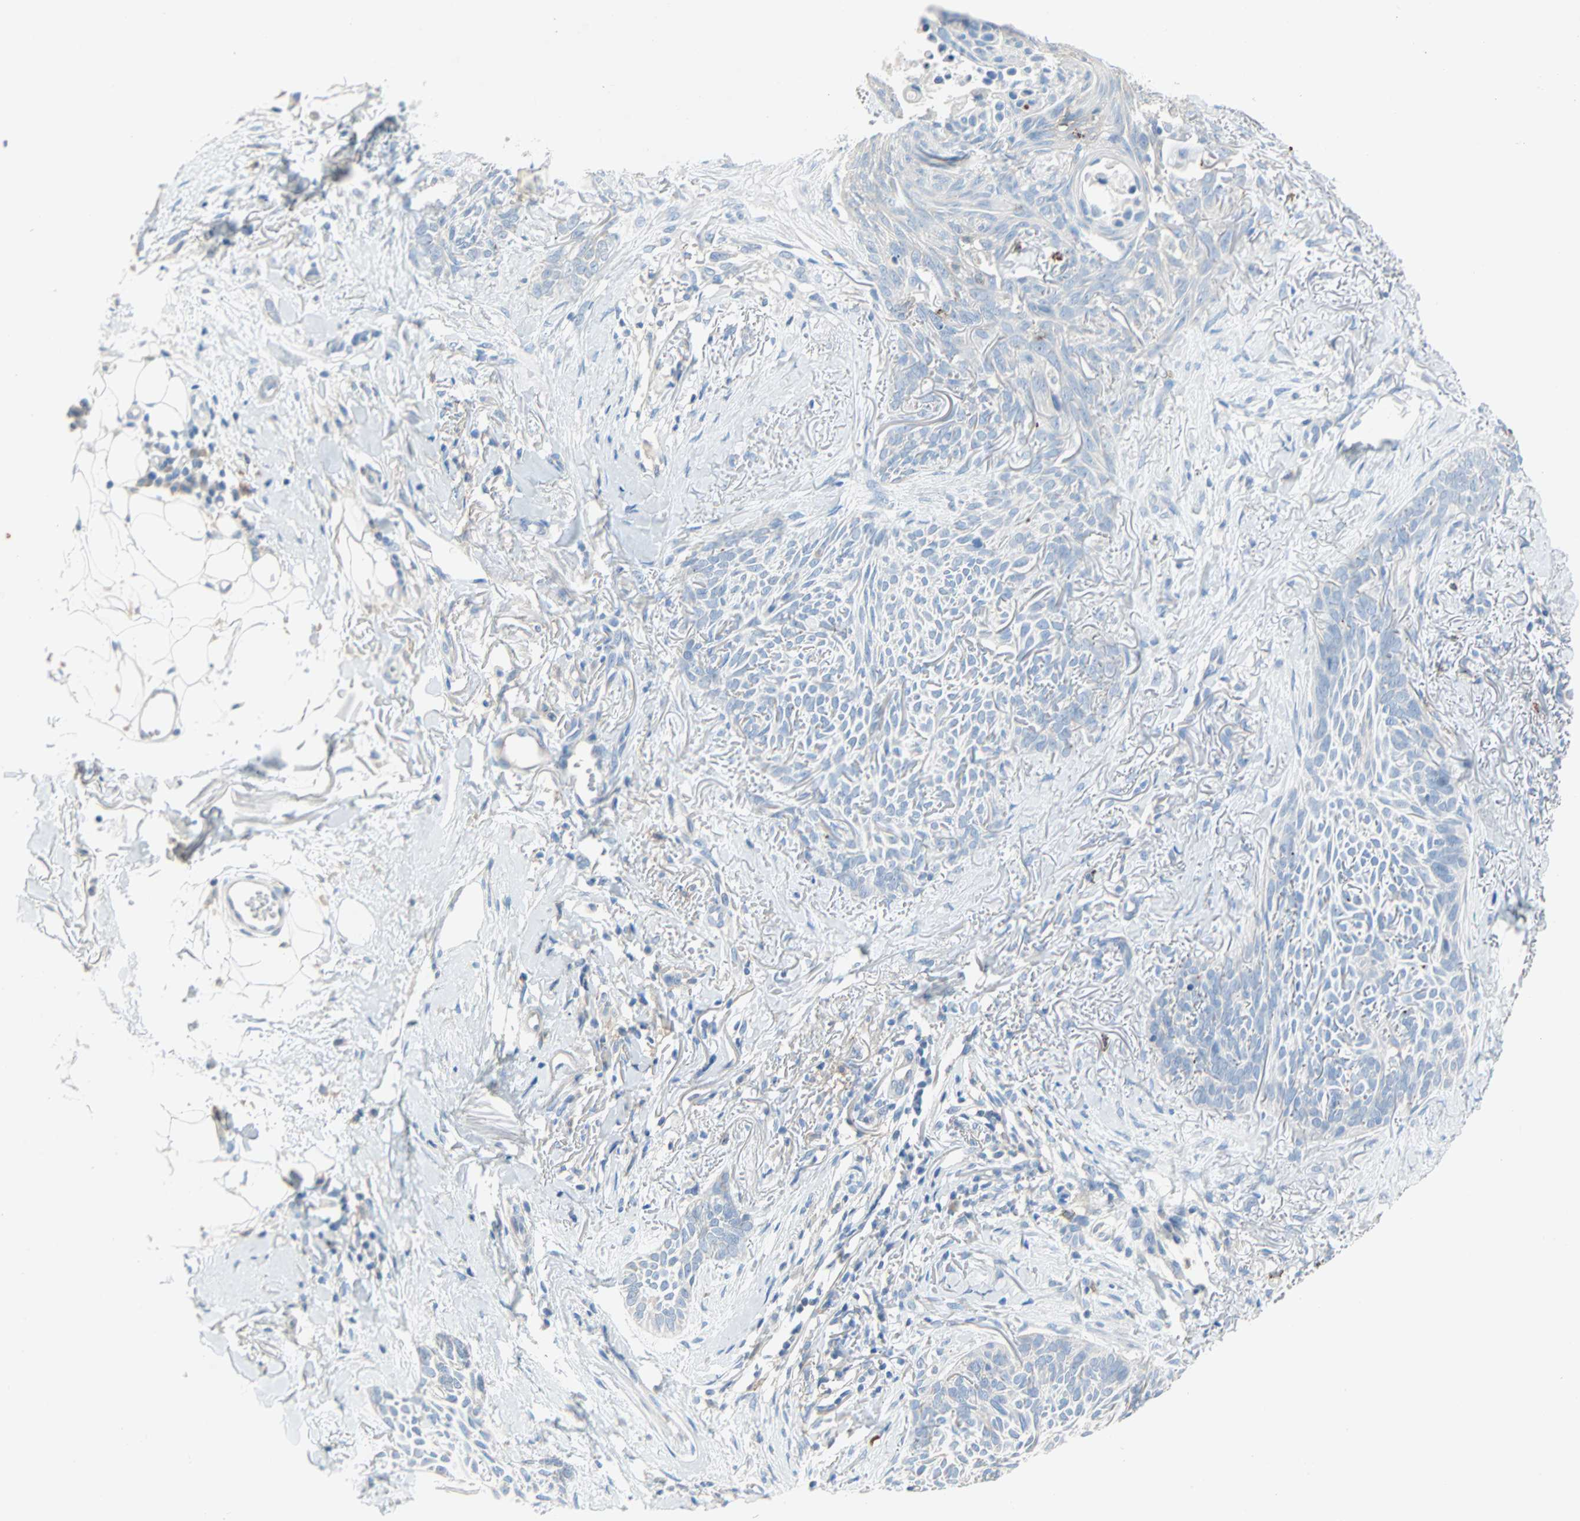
{"staining": {"intensity": "negative", "quantity": "none", "location": "none"}, "tissue": "skin cancer", "cell_type": "Tumor cells", "image_type": "cancer", "snomed": [{"axis": "morphology", "description": "Basal cell carcinoma"}, {"axis": "topography", "description": "Skin"}], "caption": "Photomicrograph shows no significant protein expression in tumor cells of skin basal cell carcinoma.", "gene": "CLEC4A", "patient": {"sex": "female", "age": 84}}